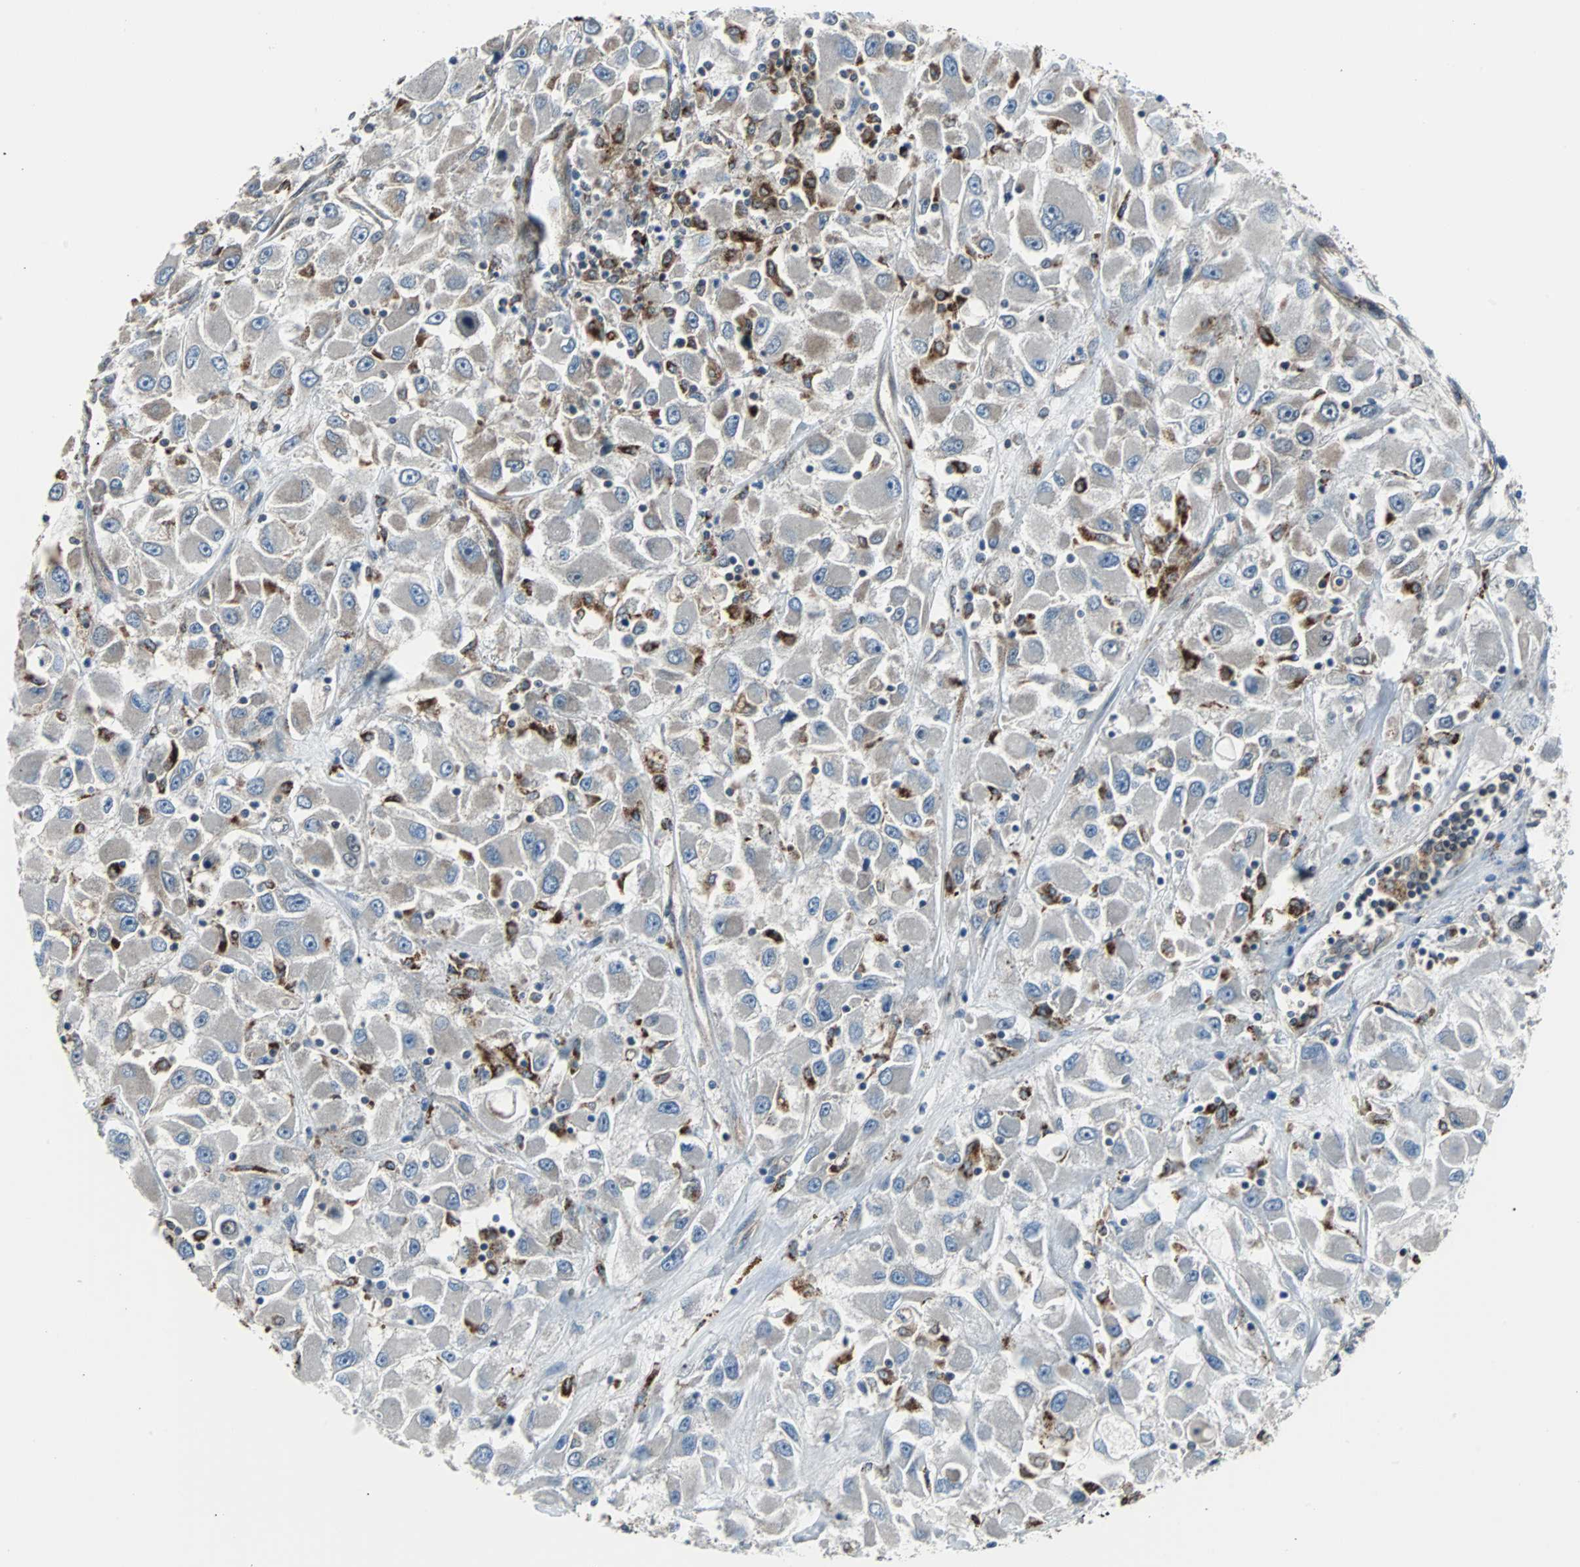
{"staining": {"intensity": "negative", "quantity": "none", "location": "none"}, "tissue": "renal cancer", "cell_type": "Tumor cells", "image_type": "cancer", "snomed": [{"axis": "morphology", "description": "Adenocarcinoma, NOS"}, {"axis": "topography", "description": "Kidney"}], "caption": "This image is of renal cancer stained with IHC to label a protein in brown with the nuclei are counter-stained blue. There is no expression in tumor cells. (Brightfield microscopy of DAB (3,3'-diaminobenzidine) immunohistochemistry at high magnification).", "gene": "RELA", "patient": {"sex": "female", "age": 52}}